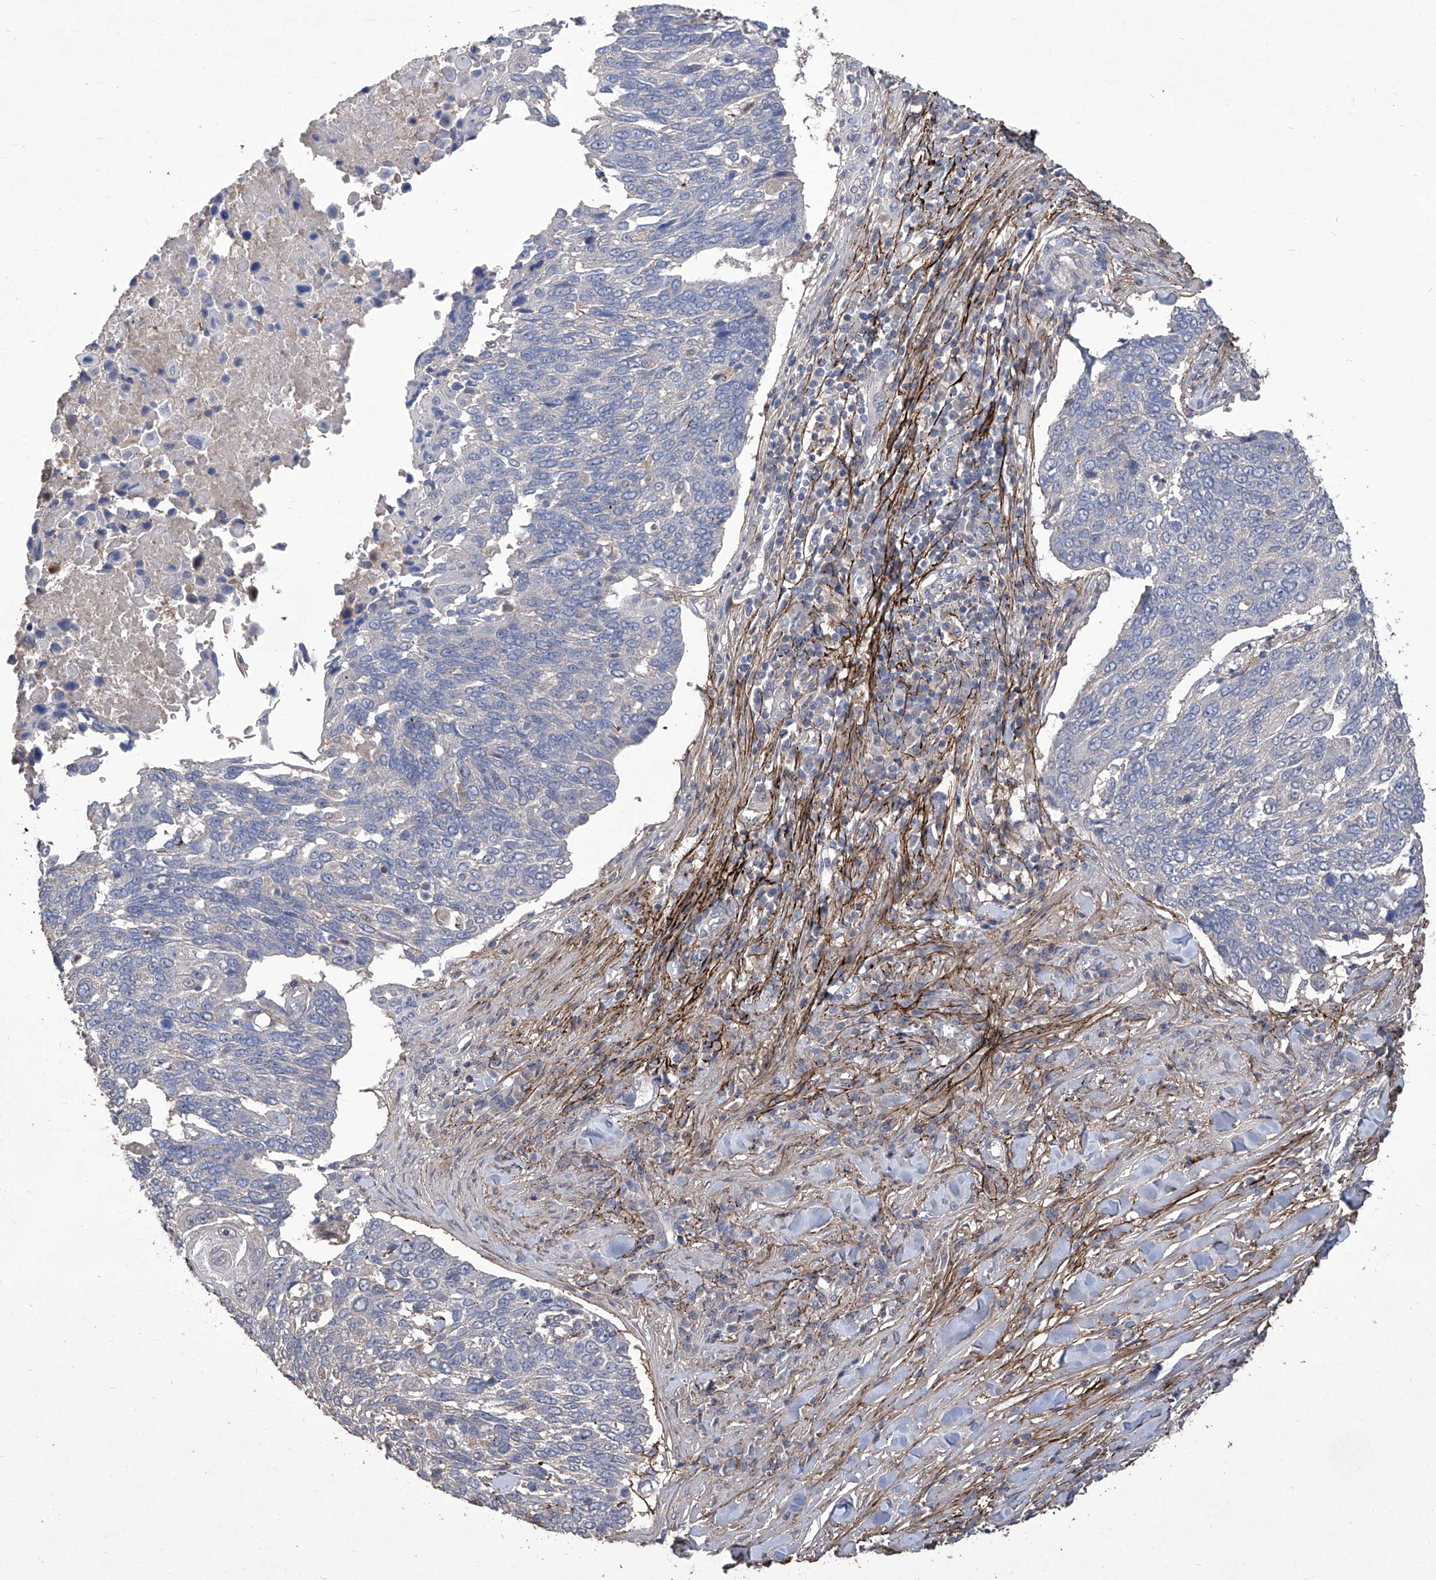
{"staining": {"intensity": "negative", "quantity": "none", "location": "none"}, "tissue": "lung cancer", "cell_type": "Tumor cells", "image_type": "cancer", "snomed": [{"axis": "morphology", "description": "Squamous cell carcinoma, NOS"}, {"axis": "topography", "description": "Lung"}], "caption": "Tumor cells show no significant protein staining in lung cancer (squamous cell carcinoma).", "gene": "TXNIP", "patient": {"sex": "male", "age": 66}}